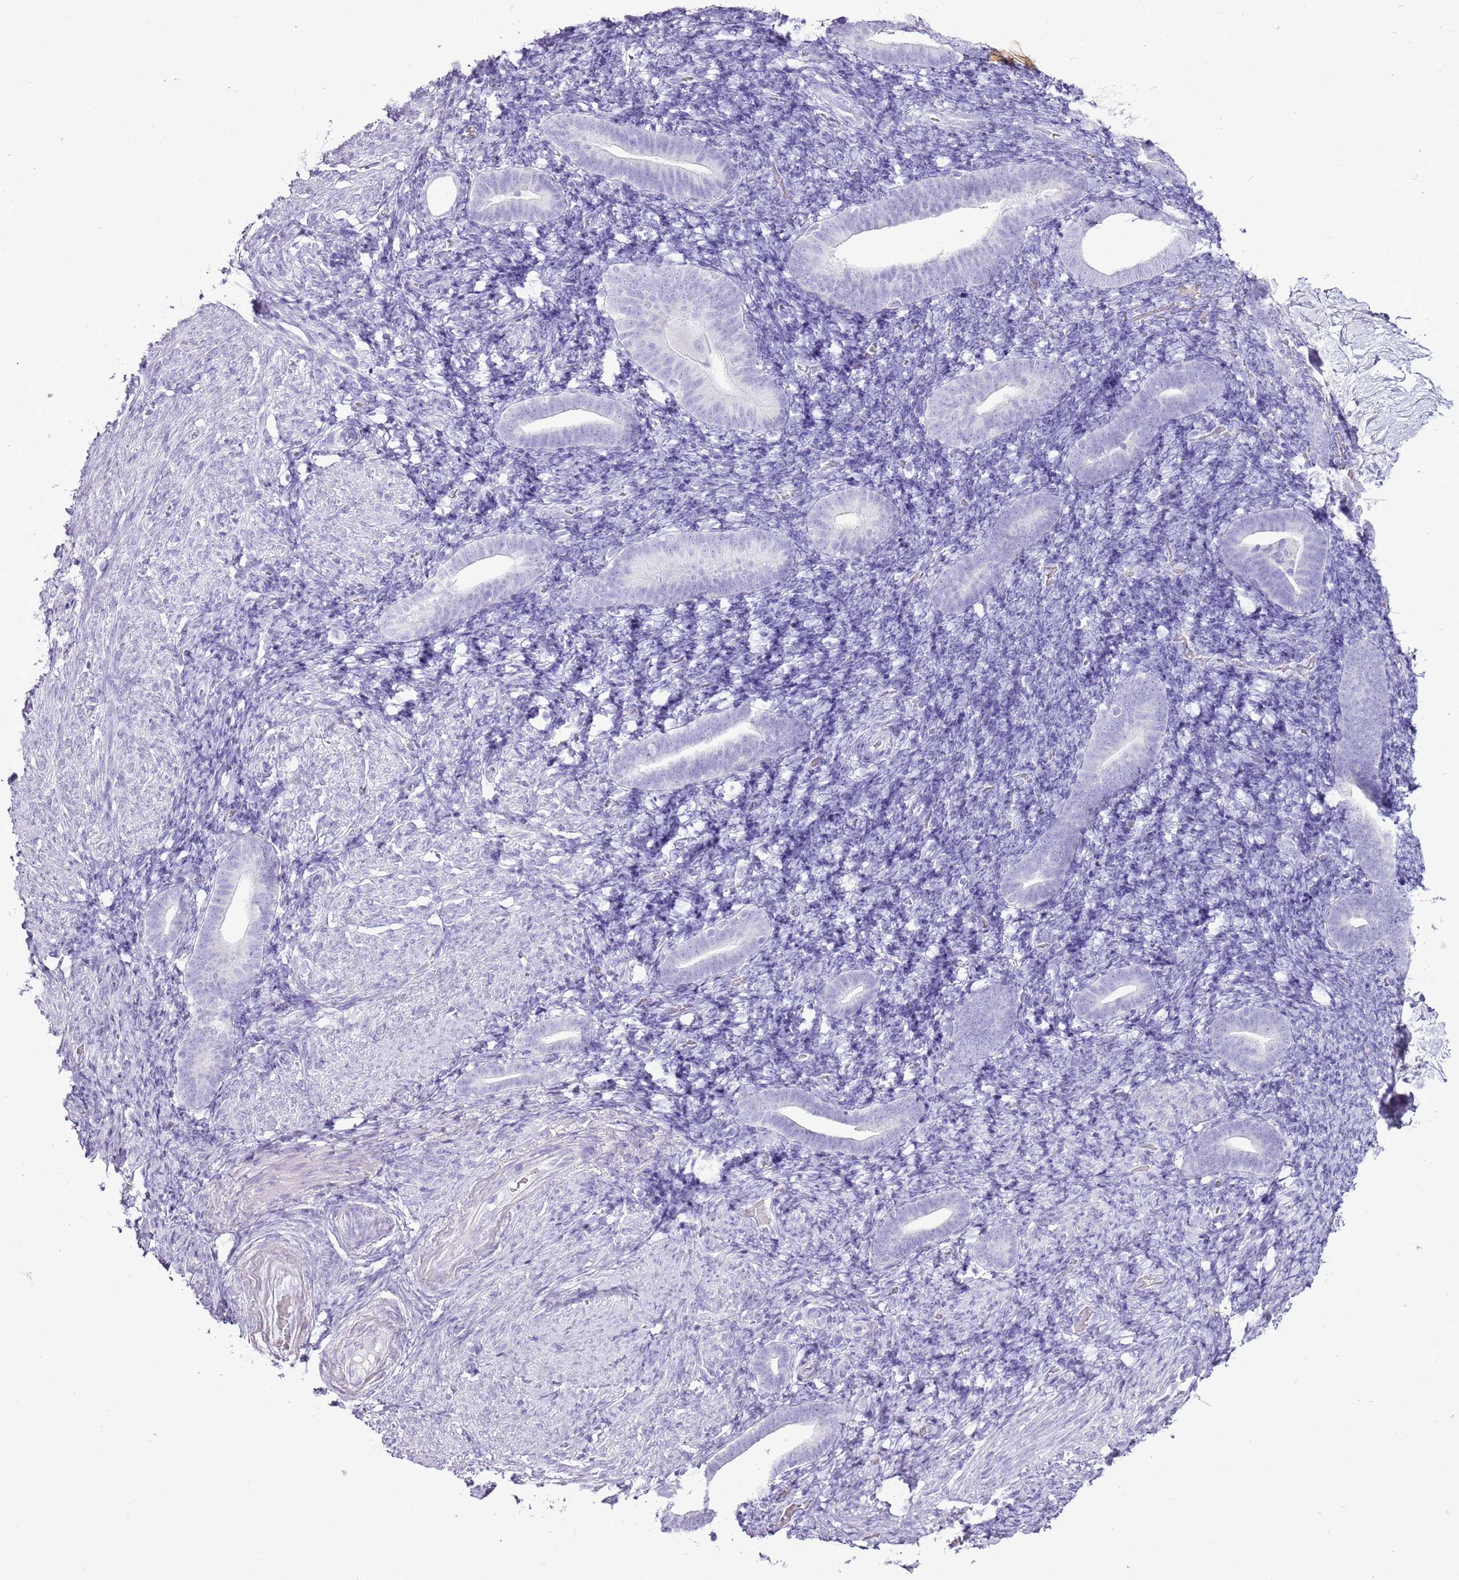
{"staining": {"intensity": "negative", "quantity": "none", "location": "none"}, "tissue": "endometrium", "cell_type": "Cells in endometrial stroma", "image_type": "normal", "snomed": [{"axis": "morphology", "description": "Normal tissue, NOS"}, {"axis": "topography", "description": "Endometrium"}], "caption": "Immunohistochemistry of unremarkable human endometrium demonstrates no positivity in cells in endometrial stroma.", "gene": "CNFN", "patient": {"sex": "female", "age": 51}}